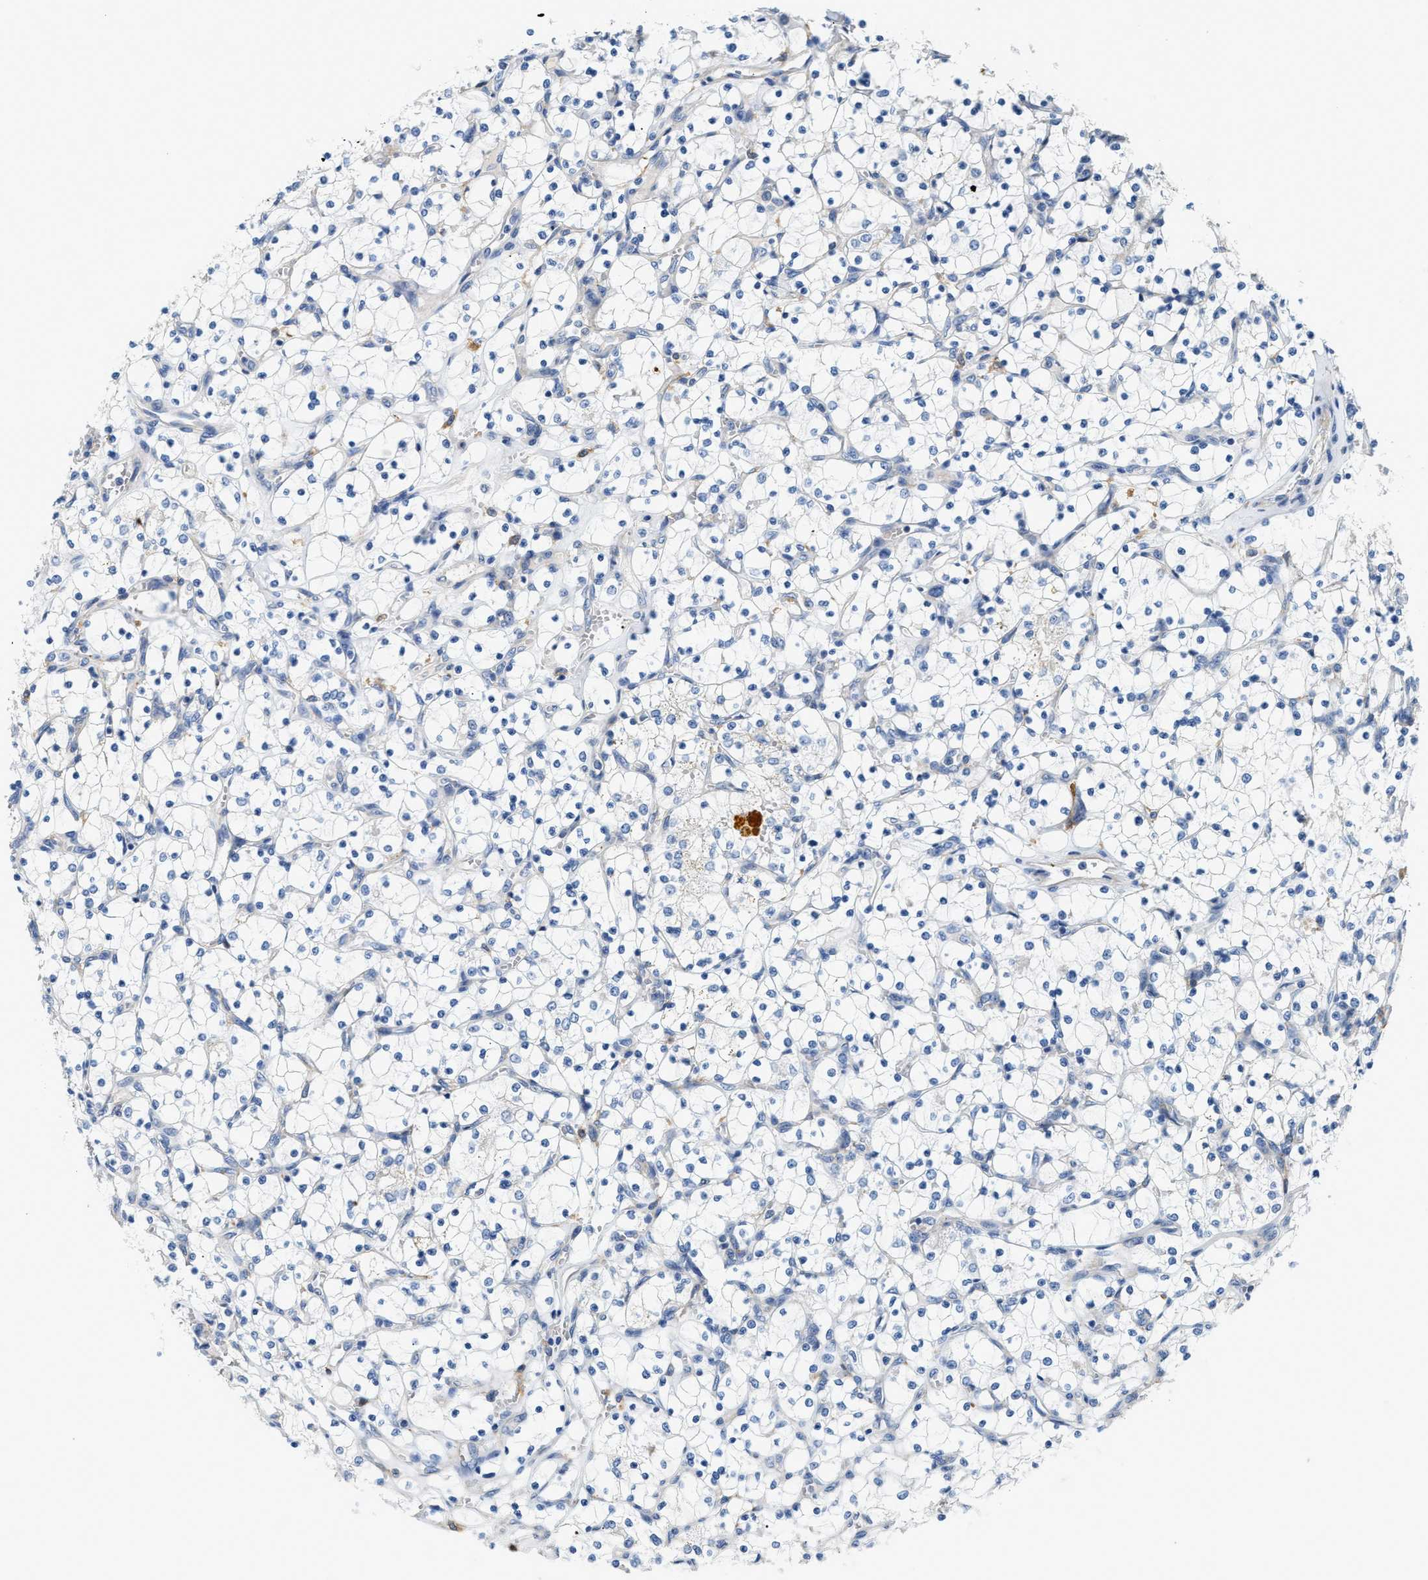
{"staining": {"intensity": "negative", "quantity": "none", "location": "none"}, "tissue": "renal cancer", "cell_type": "Tumor cells", "image_type": "cancer", "snomed": [{"axis": "morphology", "description": "Adenocarcinoma, NOS"}, {"axis": "topography", "description": "Kidney"}], "caption": "An immunohistochemistry (IHC) histopathology image of renal cancer (adenocarcinoma) is shown. There is no staining in tumor cells of renal cancer (adenocarcinoma).", "gene": "NSUN7", "patient": {"sex": "female", "age": 69}}